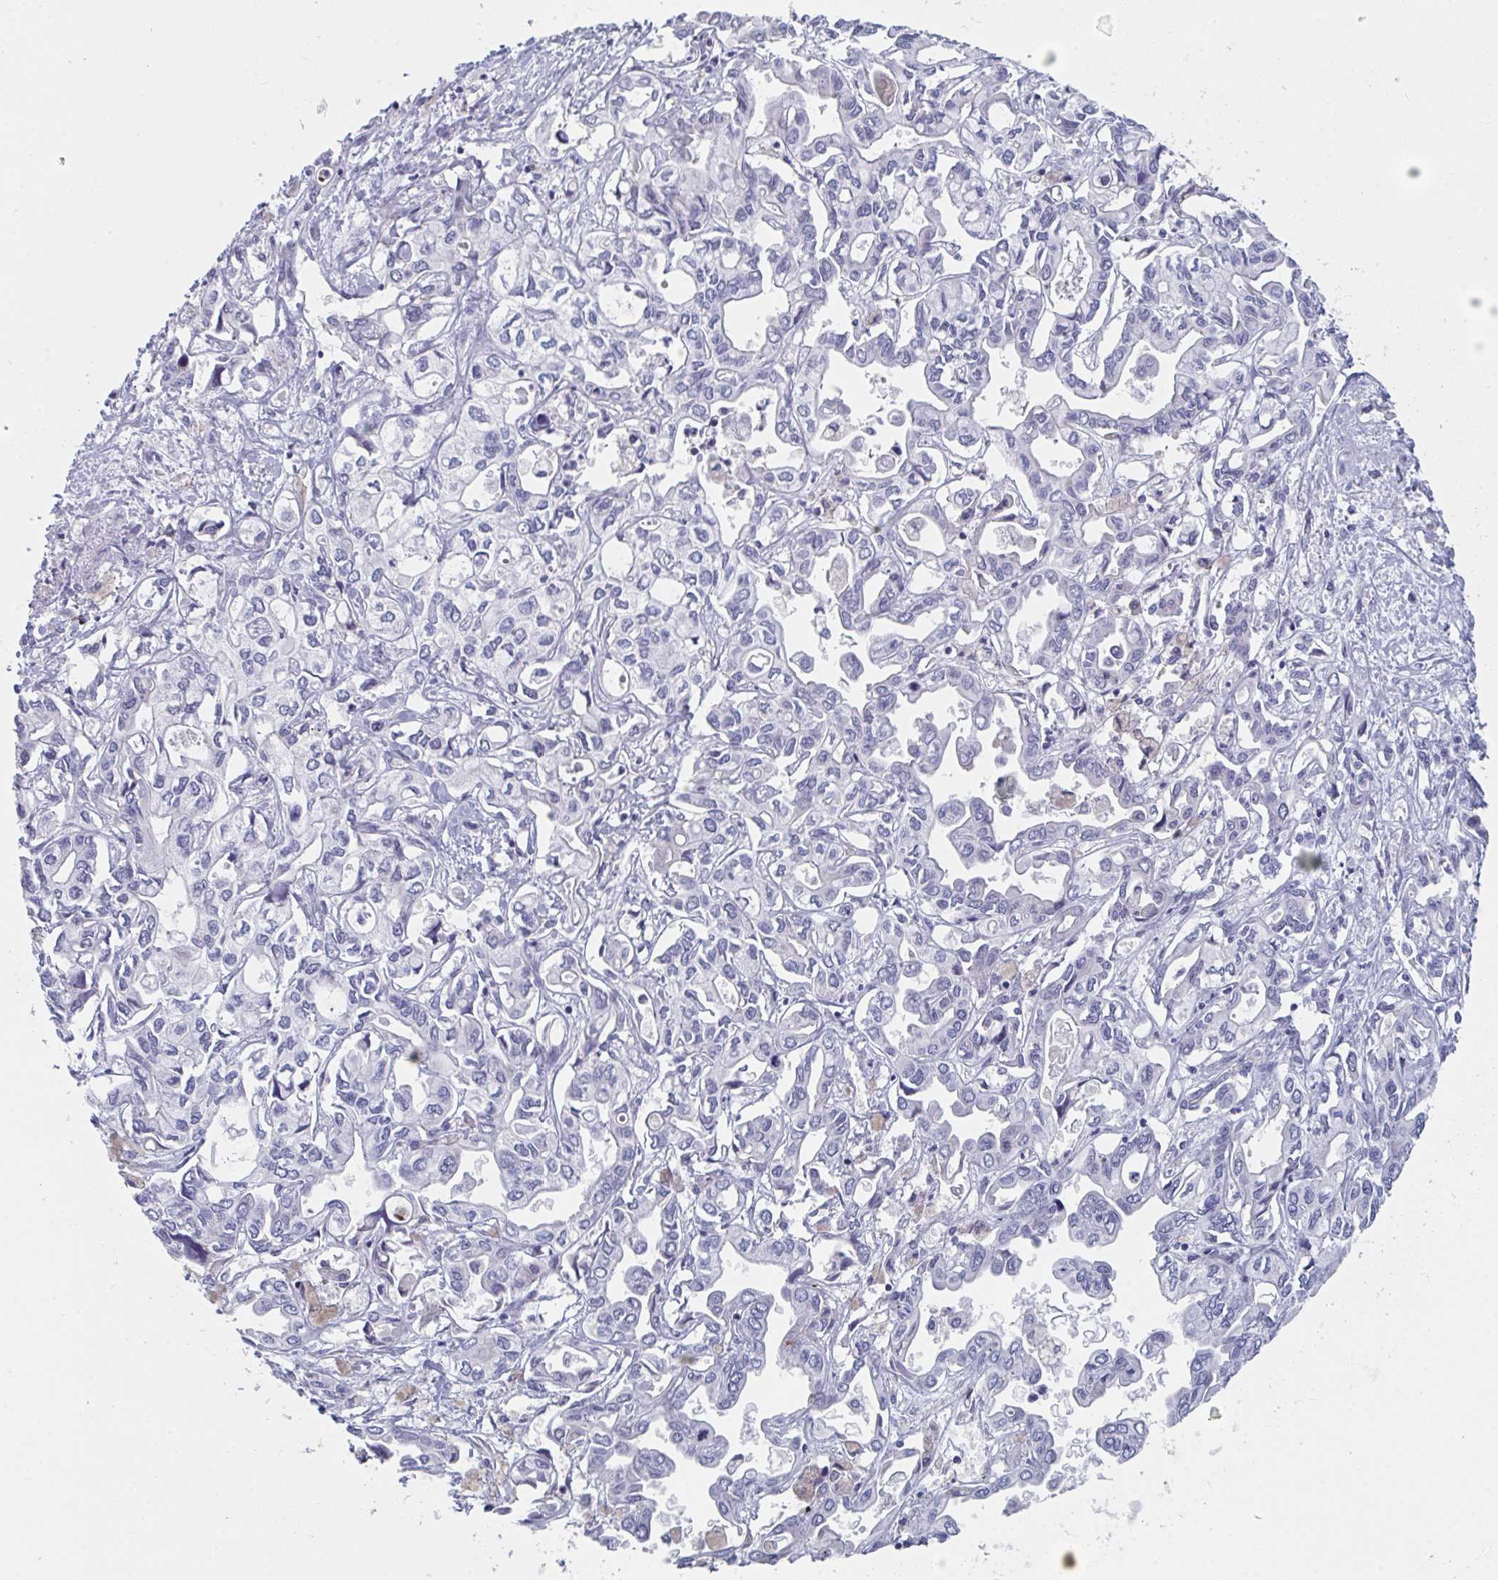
{"staining": {"intensity": "negative", "quantity": "none", "location": "none"}, "tissue": "liver cancer", "cell_type": "Tumor cells", "image_type": "cancer", "snomed": [{"axis": "morphology", "description": "Cholangiocarcinoma"}, {"axis": "topography", "description": "Liver"}], "caption": "High magnification brightfield microscopy of liver cancer stained with DAB (brown) and counterstained with hematoxylin (blue): tumor cells show no significant positivity. Nuclei are stained in blue.", "gene": "CENPT", "patient": {"sex": "female", "age": 64}}